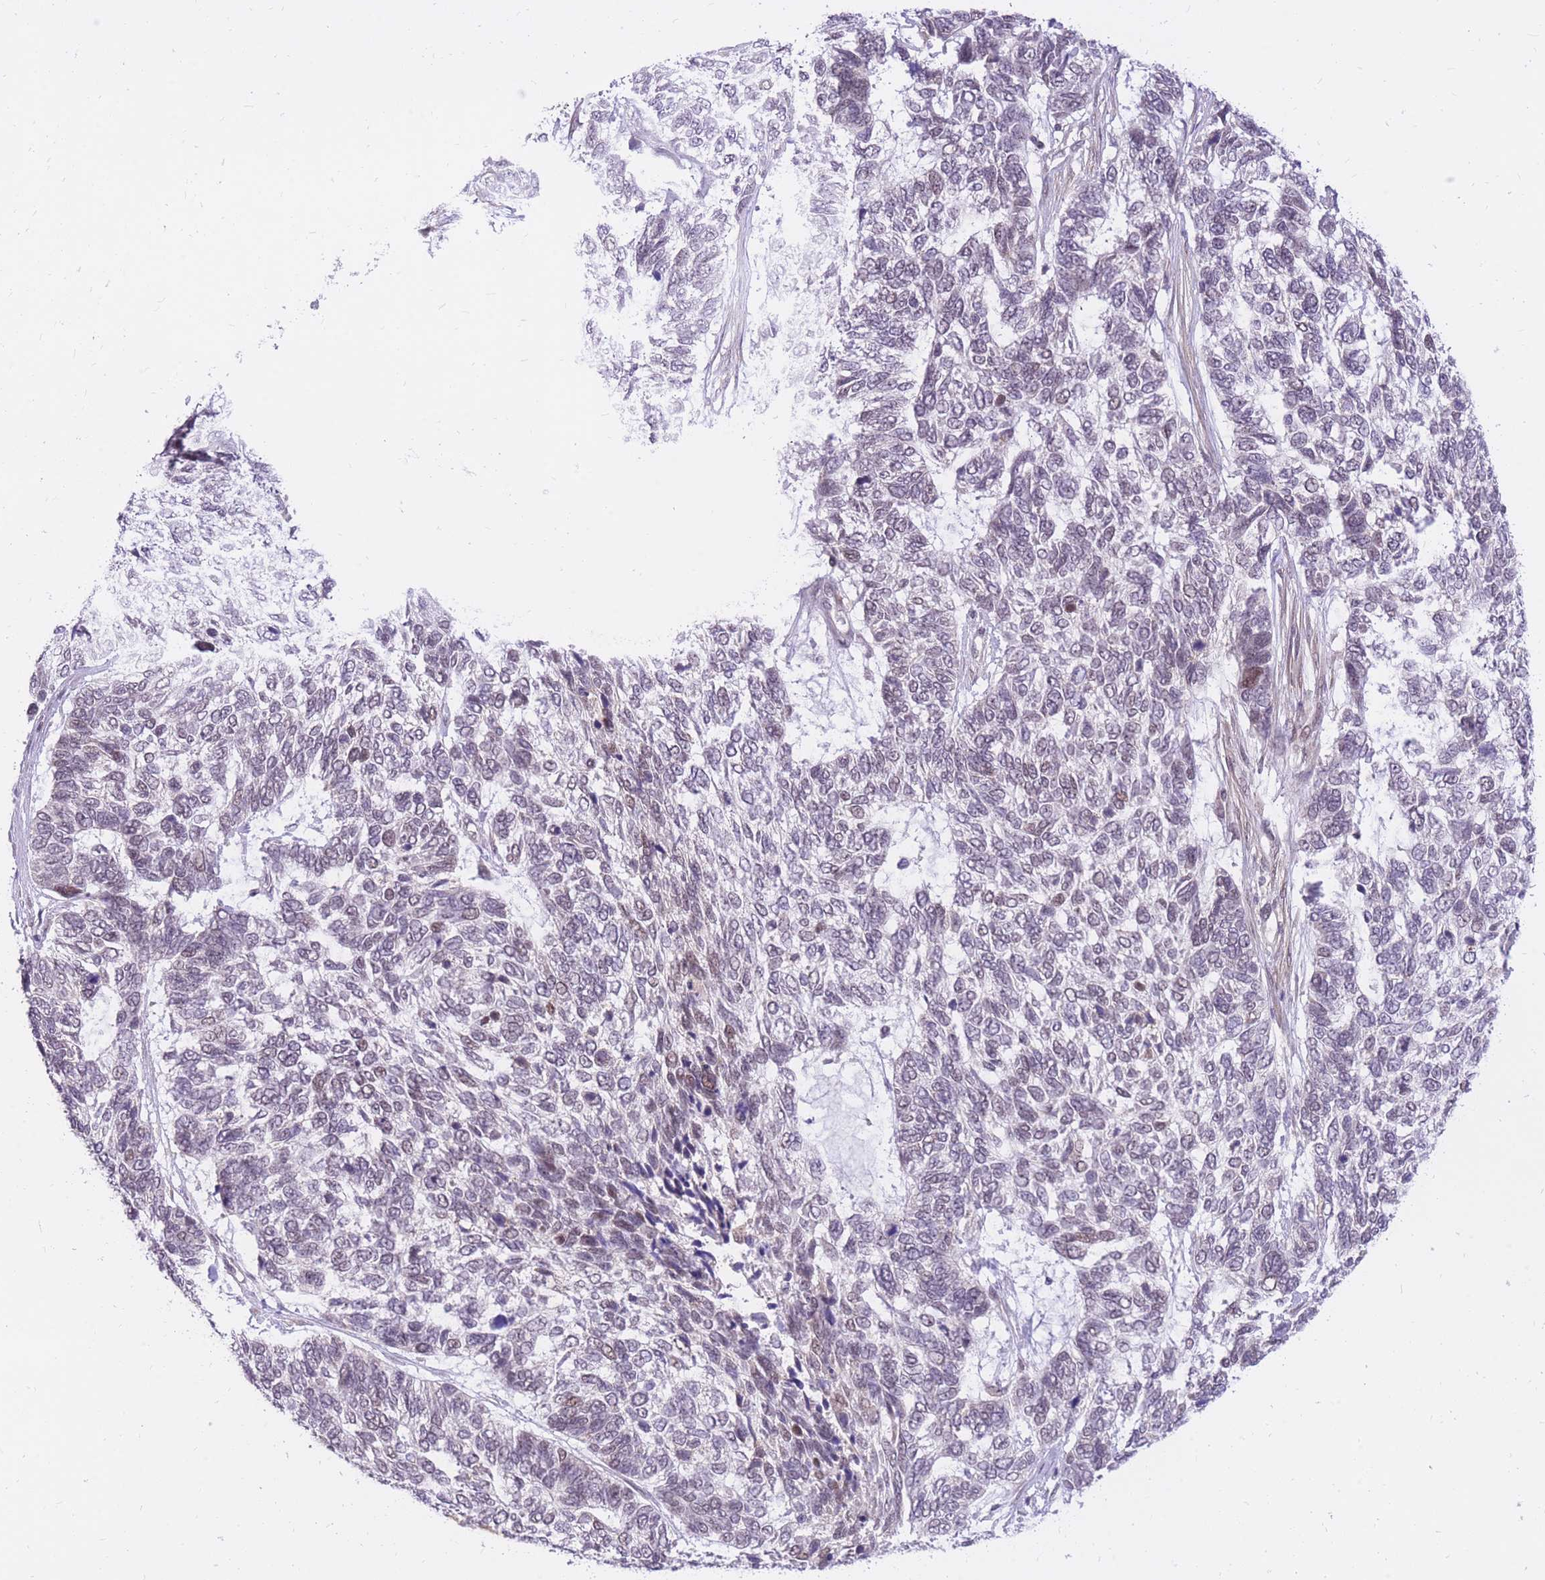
{"staining": {"intensity": "negative", "quantity": "none", "location": "none"}, "tissue": "skin cancer", "cell_type": "Tumor cells", "image_type": "cancer", "snomed": [{"axis": "morphology", "description": "Basal cell carcinoma"}, {"axis": "topography", "description": "Skin"}], "caption": "This is a micrograph of immunohistochemistry staining of skin cancer, which shows no expression in tumor cells. (DAB (3,3'-diaminobenzidine) immunohistochemistry, high magnification).", "gene": "MINDY2", "patient": {"sex": "female", "age": 65}}